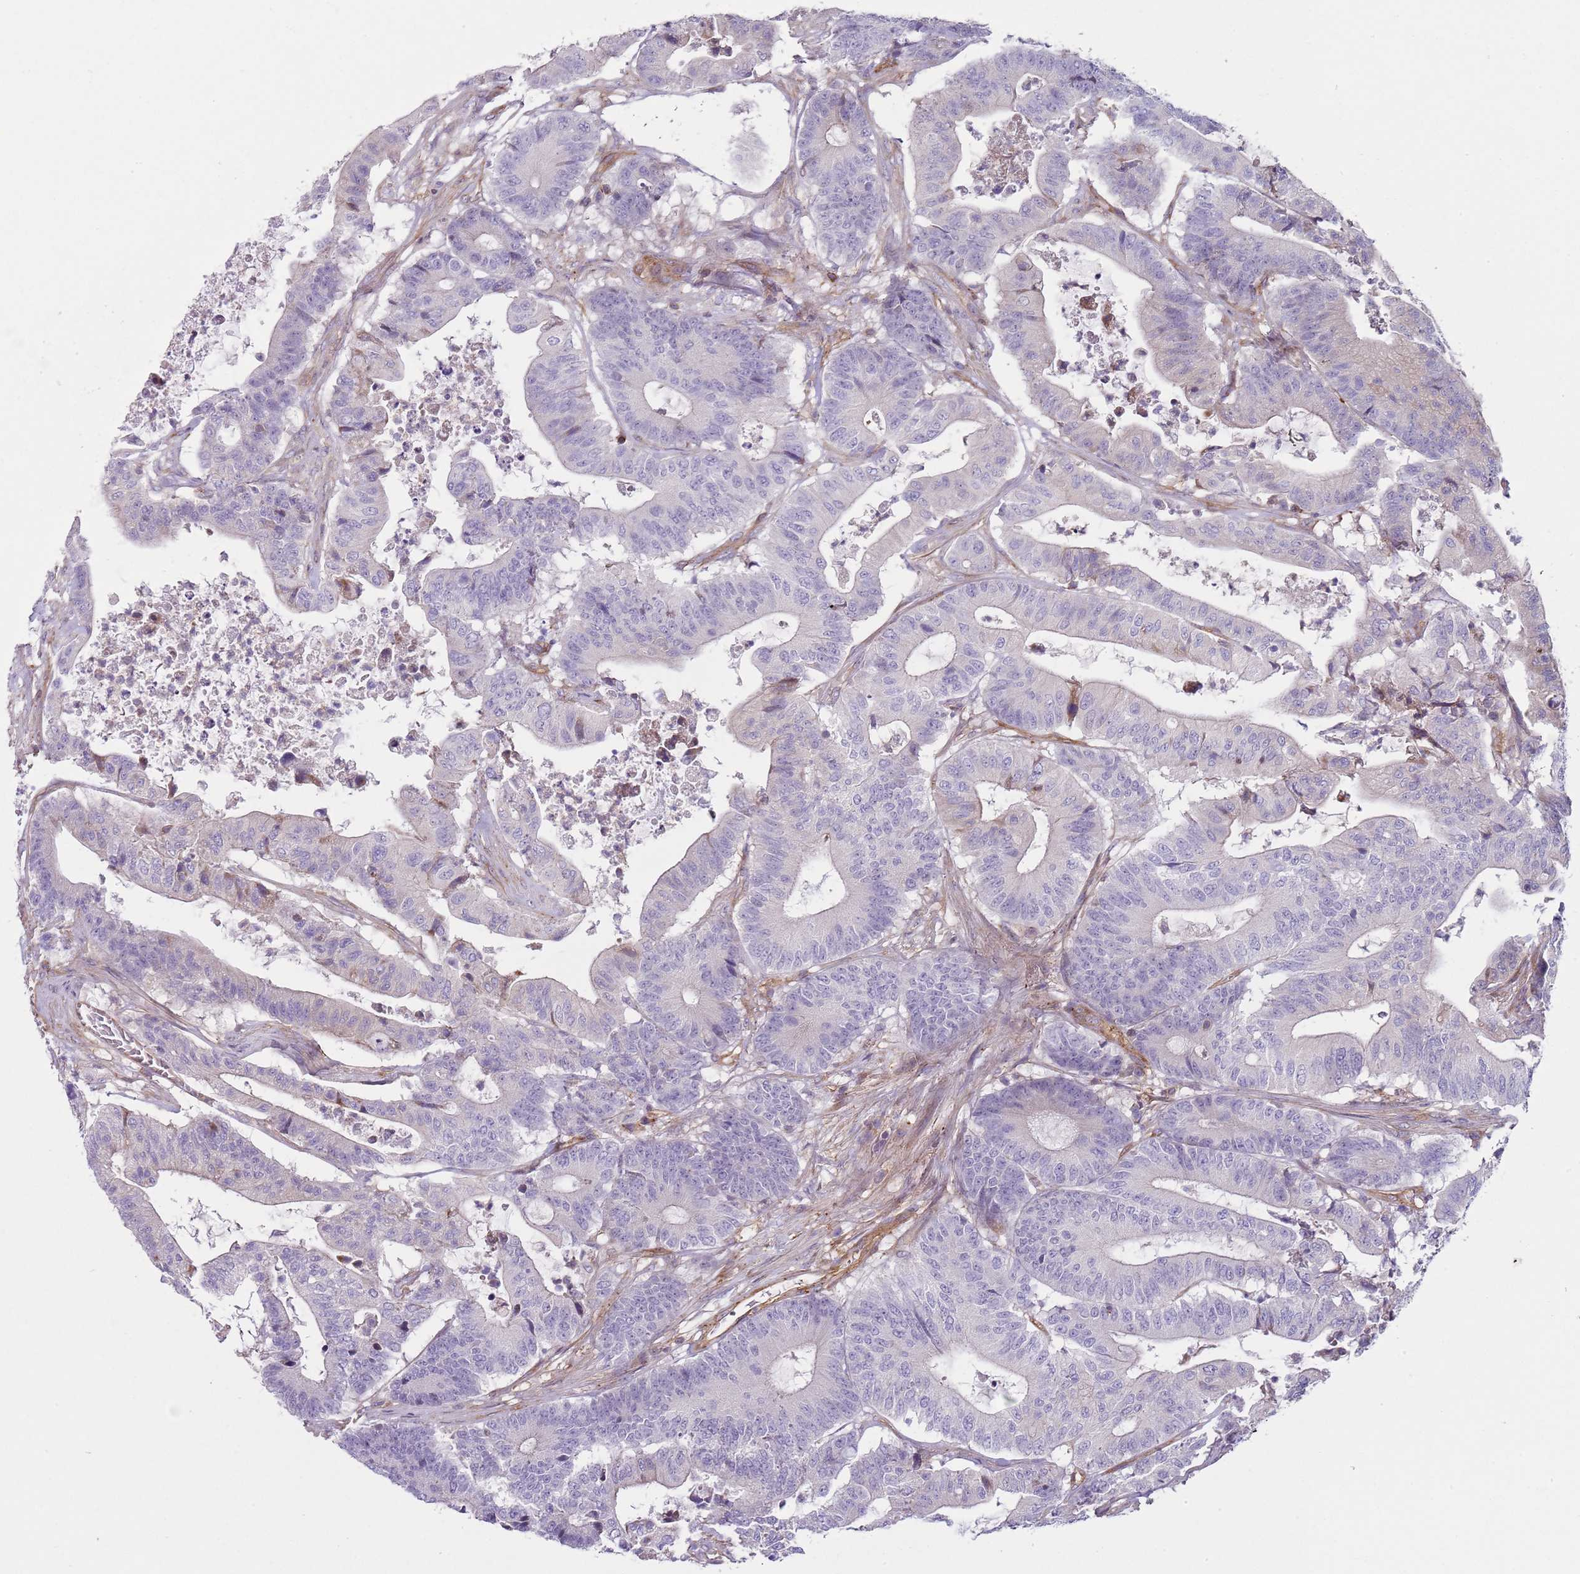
{"staining": {"intensity": "negative", "quantity": "none", "location": "none"}, "tissue": "colorectal cancer", "cell_type": "Tumor cells", "image_type": "cancer", "snomed": [{"axis": "morphology", "description": "Adenocarcinoma, NOS"}, {"axis": "topography", "description": "Colon"}], "caption": "Colorectal adenocarcinoma stained for a protein using immunohistochemistry (IHC) reveals no staining tumor cells.", "gene": "GNAI3", "patient": {"sex": "female", "age": 84}}